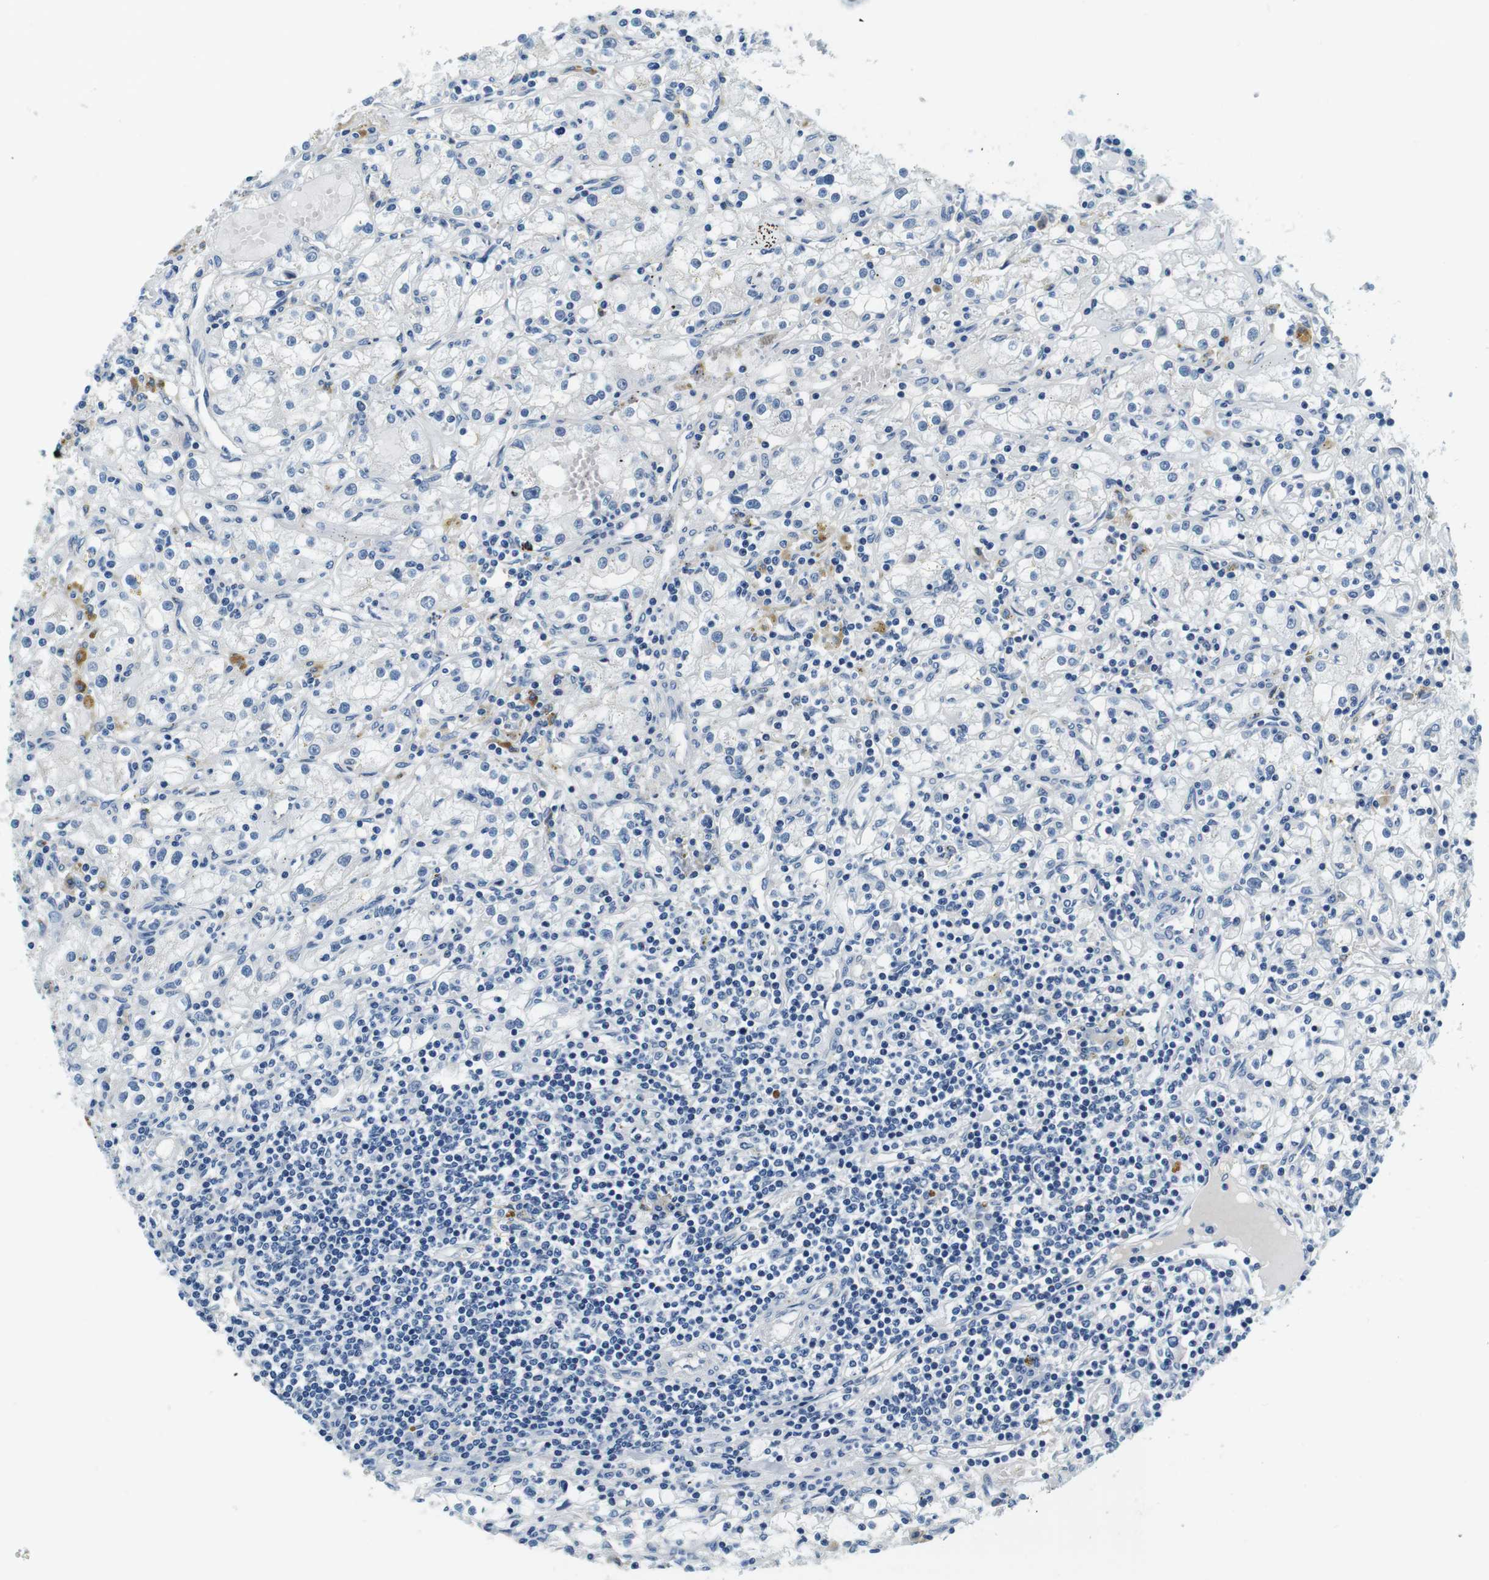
{"staining": {"intensity": "negative", "quantity": "none", "location": "none"}, "tissue": "renal cancer", "cell_type": "Tumor cells", "image_type": "cancer", "snomed": [{"axis": "morphology", "description": "Adenocarcinoma, NOS"}, {"axis": "topography", "description": "Kidney"}], "caption": "Tumor cells are negative for protein expression in human renal cancer (adenocarcinoma).", "gene": "KCNJ5", "patient": {"sex": "male", "age": 56}}